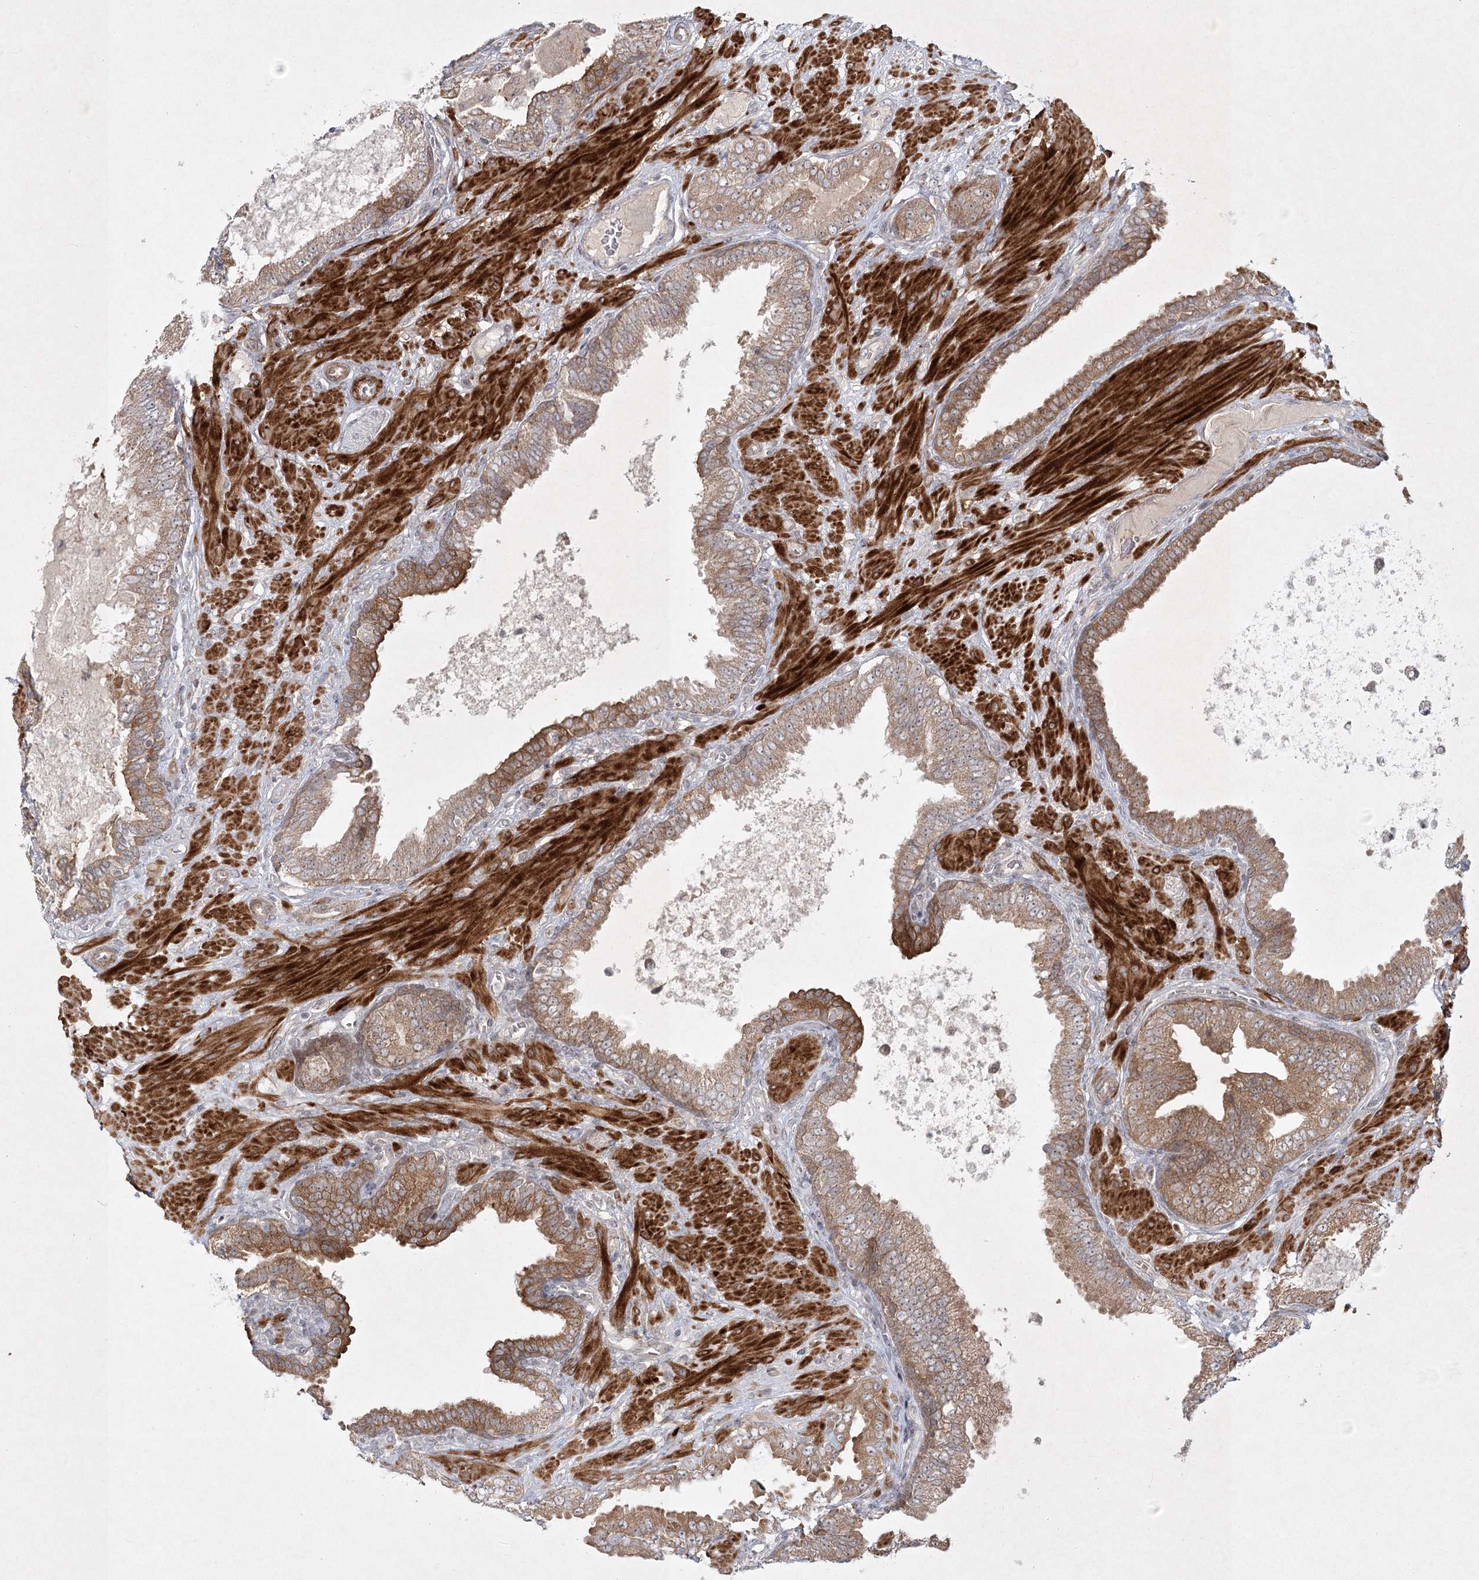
{"staining": {"intensity": "moderate", "quantity": "25%-75%", "location": "cytoplasmic/membranous"}, "tissue": "prostate cancer", "cell_type": "Tumor cells", "image_type": "cancer", "snomed": [{"axis": "morphology", "description": "Adenocarcinoma, Low grade"}, {"axis": "topography", "description": "Prostate"}], "caption": "Protein expression analysis of prostate low-grade adenocarcinoma reveals moderate cytoplasmic/membranous staining in about 25%-75% of tumor cells.", "gene": "SH2D3A", "patient": {"sex": "male", "age": 63}}